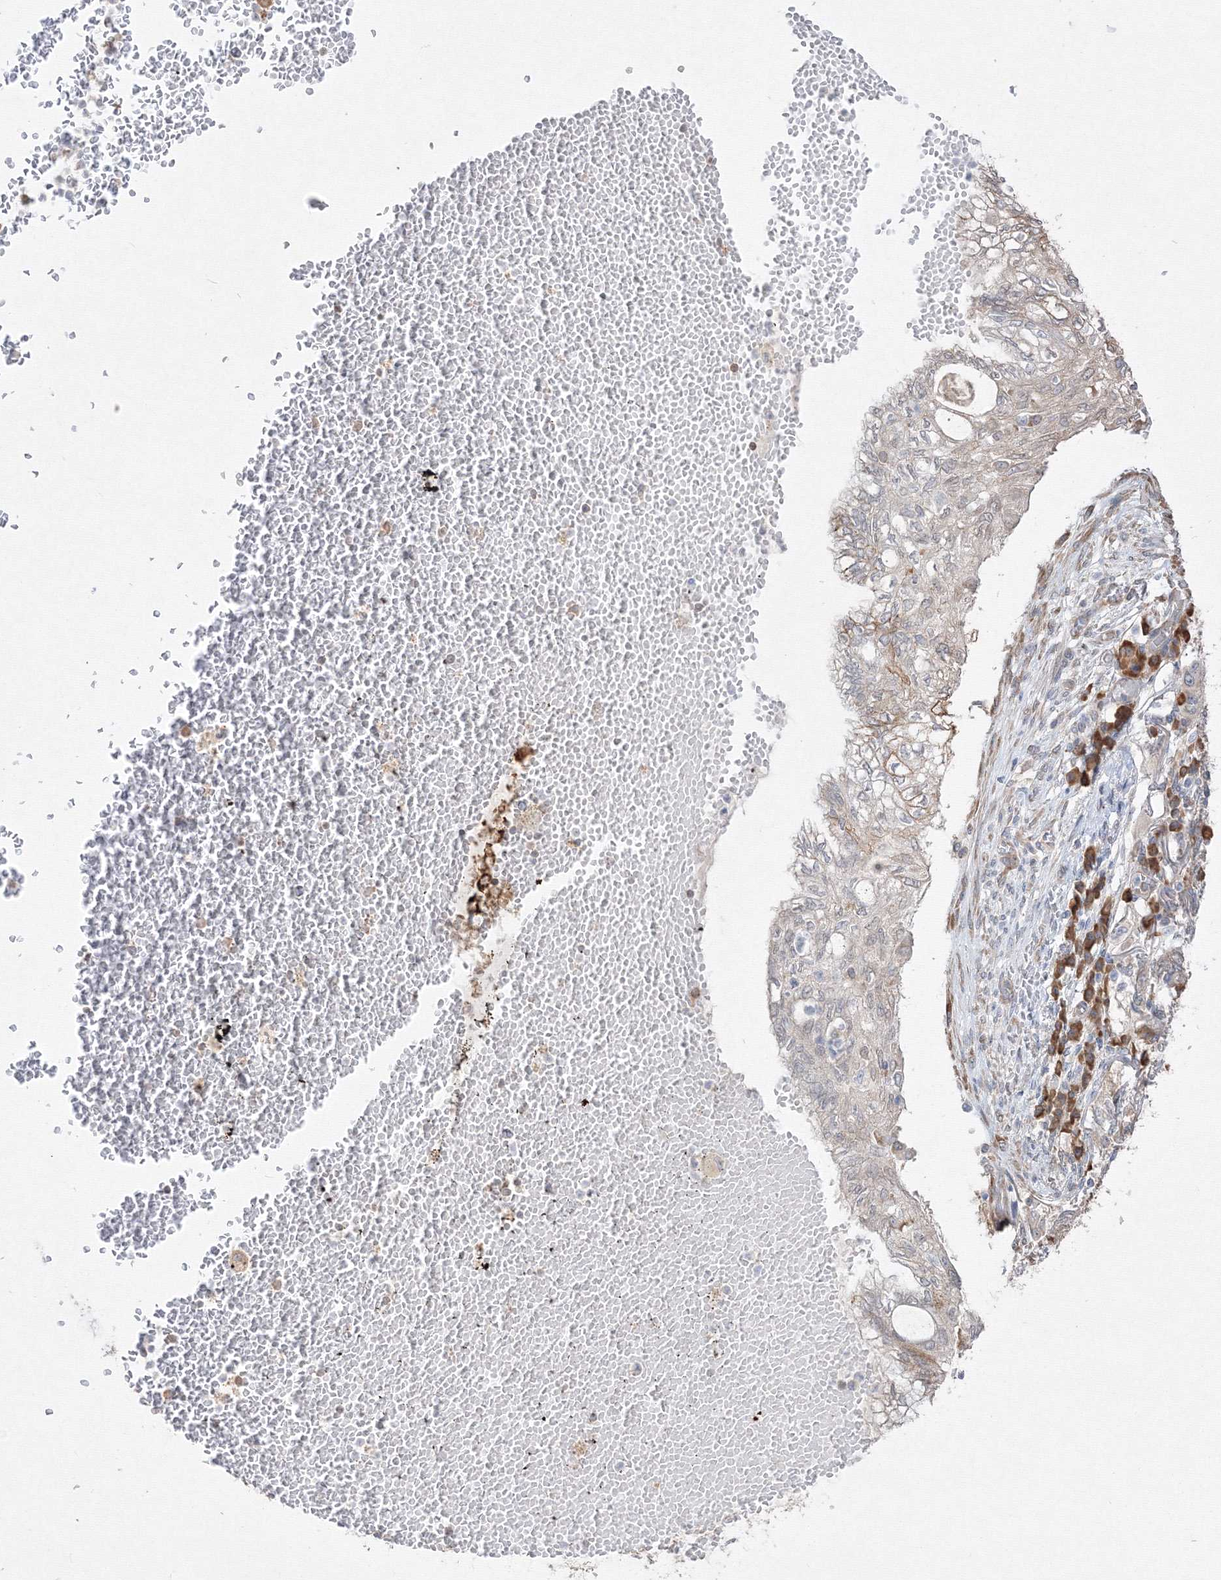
{"staining": {"intensity": "negative", "quantity": "none", "location": "none"}, "tissue": "lung cancer", "cell_type": "Tumor cells", "image_type": "cancer", "snomed": [{"axis": "morphology", "description": "Adenocarcinoma, NOS"}, {"axis": "topography", "description": "Lung"}], "caption": "IHC micrograph of neoplastic tissue: human lung adenocarcinoma stained with DAB demonstrates no significant protein positivity in tumor cells.", "gene": "FBXL8", "patient": {"sex": "female", "age": 70}}